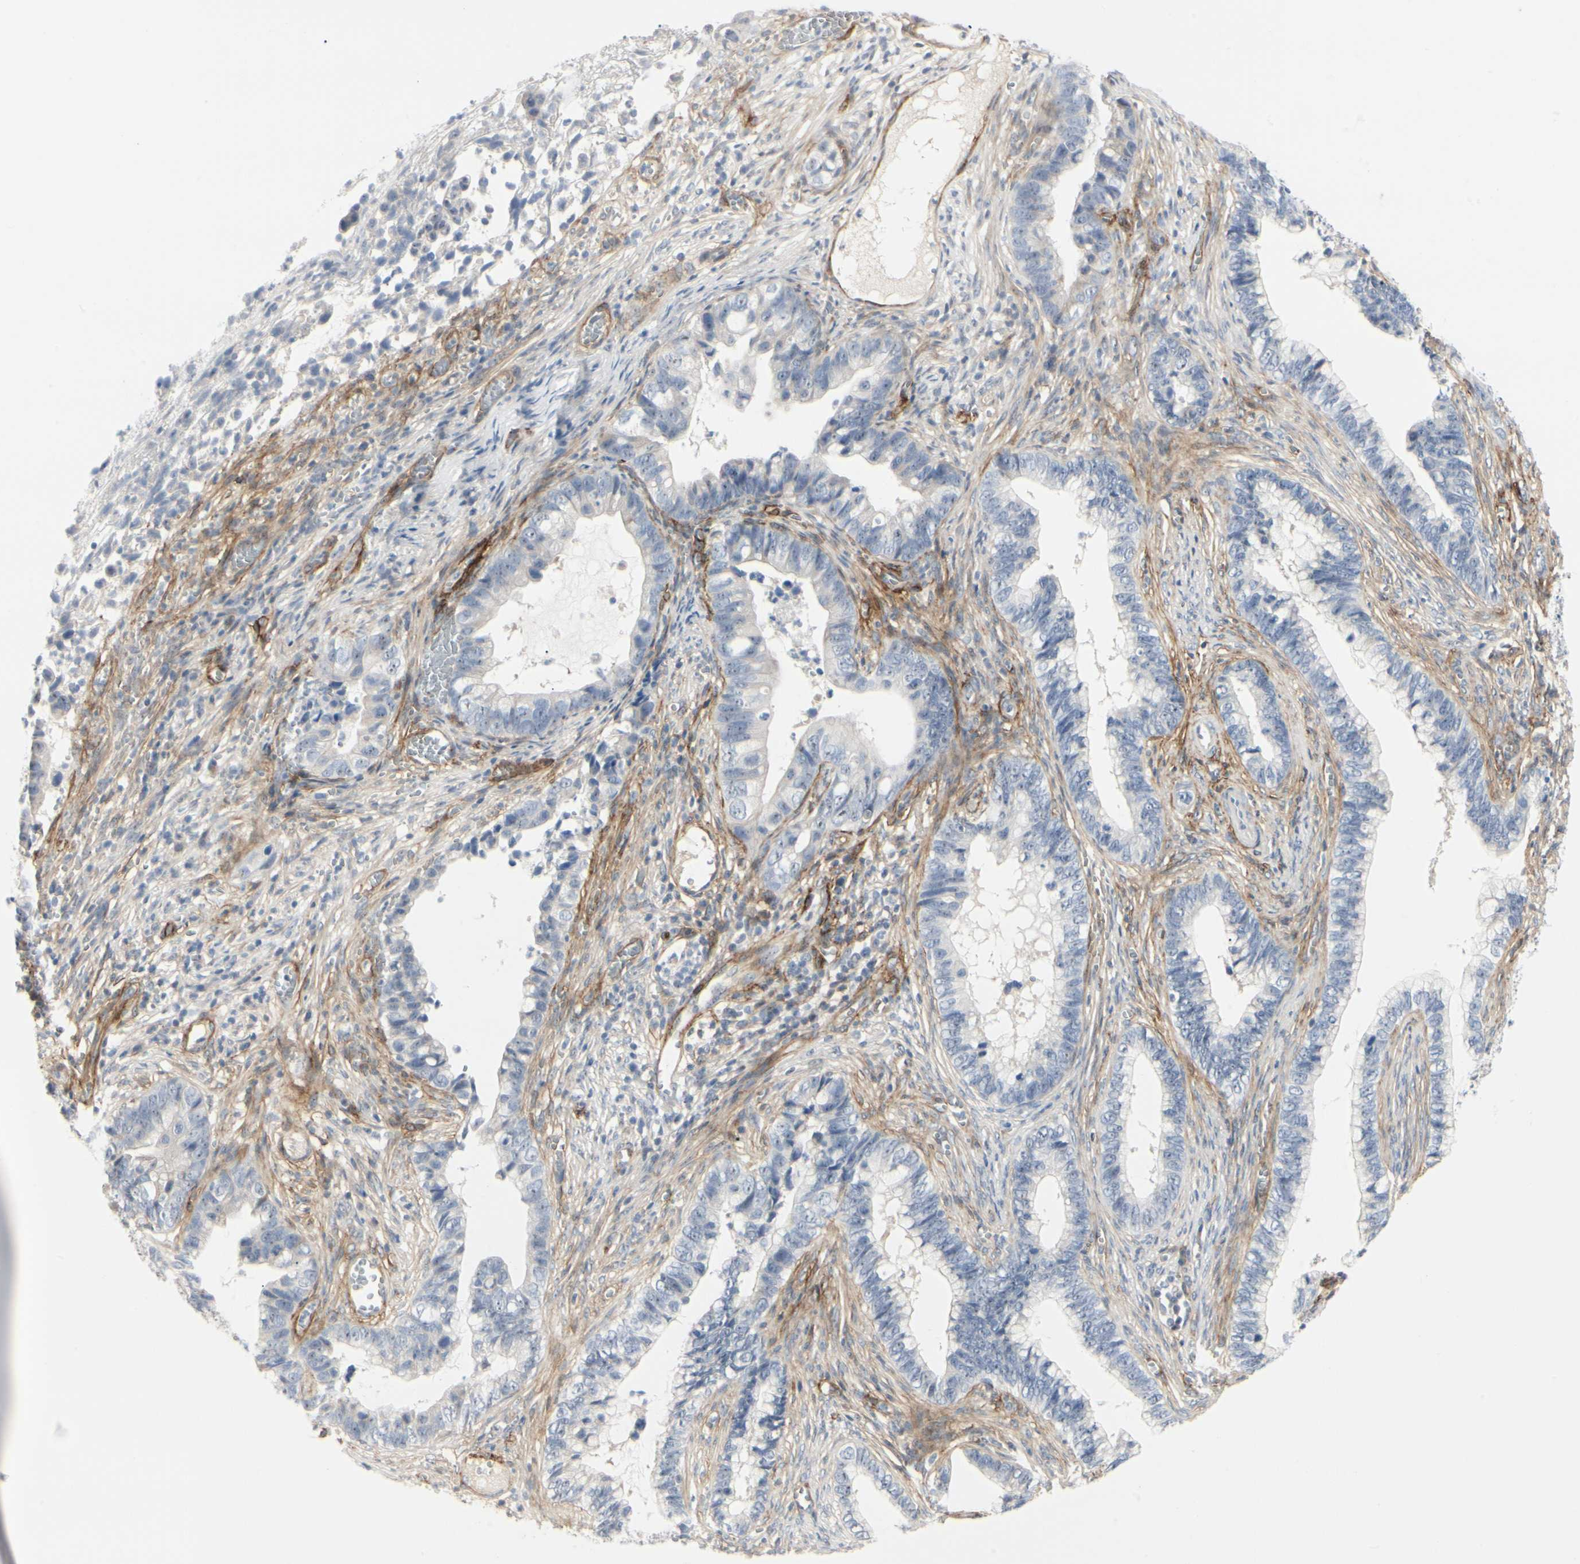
{"staining": {"intensity": "negative", "quantity": "none", "location": "none"}, "tissue": "cervical cancer", "cell_type": "Tumor cells", "image_type": "cancer", "snomed": [{"axis": "morphology", "description": "Adenocarcinoma, NOS"}, {"axis": "topography", "description": "Cervix"}], "caption": "Tumor cells show no significant expression in adenocarcinoma (cervical).", "gene": "GGT5", "patient": {"sex": "female", "age": 44}}